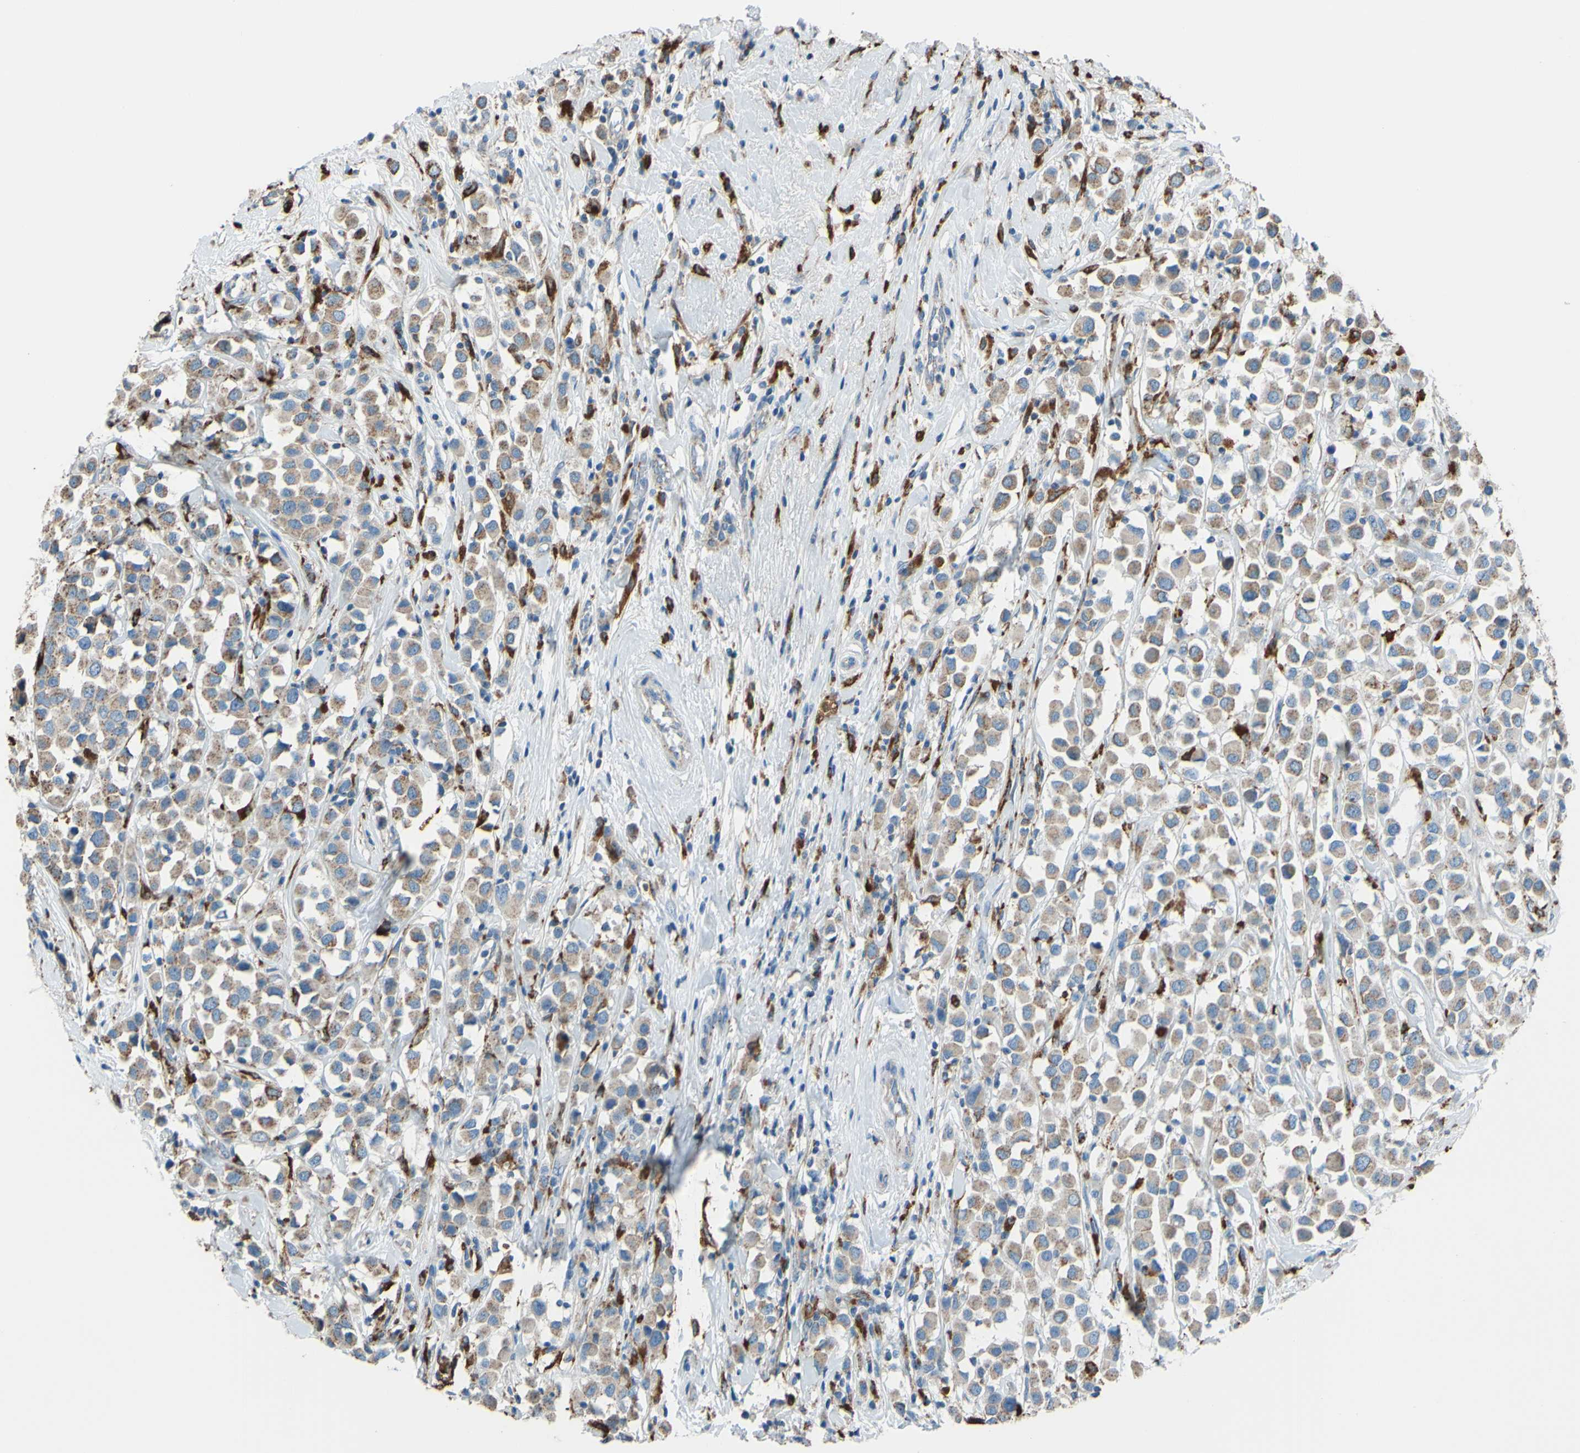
{"staining": {"intensity": "moderate", "quantity": ">75%", "location": "cytoplasmic/membranous"}, "tissue": "breast cancer", "cell_type": "Tumor cells", "image_type": "cancer", "snomed": [{"axis": "morphology", "description": "Duct carcinoma"}, {"axis": "topography", "description": "Breast"}], "caption": "Approximately >75% of tumor cells in human breast invasive ductal carcinoma demonstrate moderate cytoplasmic/membranous protein expression as visualized by brown immunohistochemical staining.", "gene": "CTSD", "patient": {"sex": "female", "age": 61}}